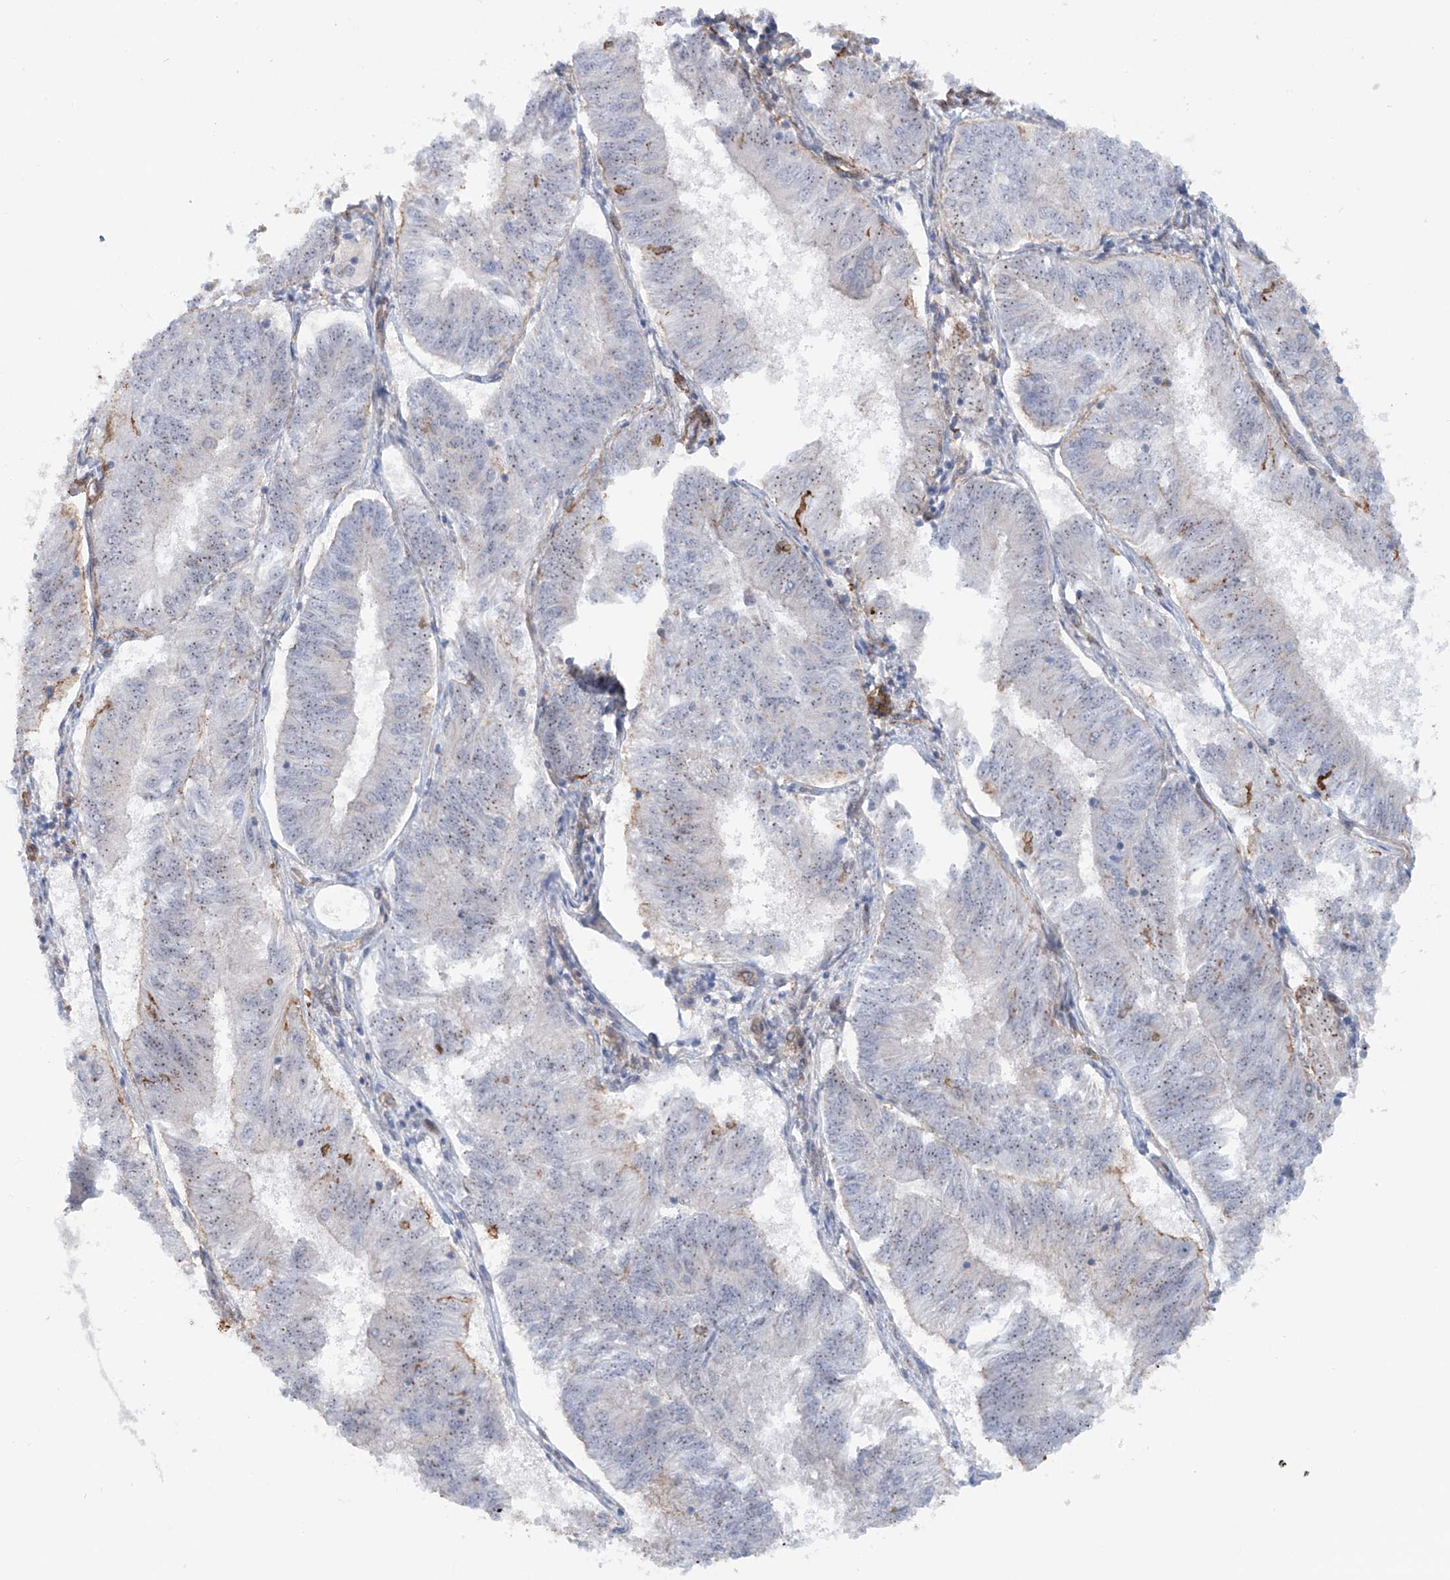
{"staining": {"intensity": "weak", "quantity": "25%-75%", "location": "nuclear"}, "tissue": "endometrial cancer", "cell_type": "Tumor cells", "image_type": "cancer", "snomed": [{"axis": "morphology", "description": "Adenocarcinoma, NOS"}, {"axis": "topography", "description": "Endometrium"}], "caption": "Immunohistochemical staining of endometrial cancer reveals weak nuclear protein positivity in about 25%-75% of tumor cells.", "gene": "ZNF490", "patient": {"sex": "female", "age": 58}}